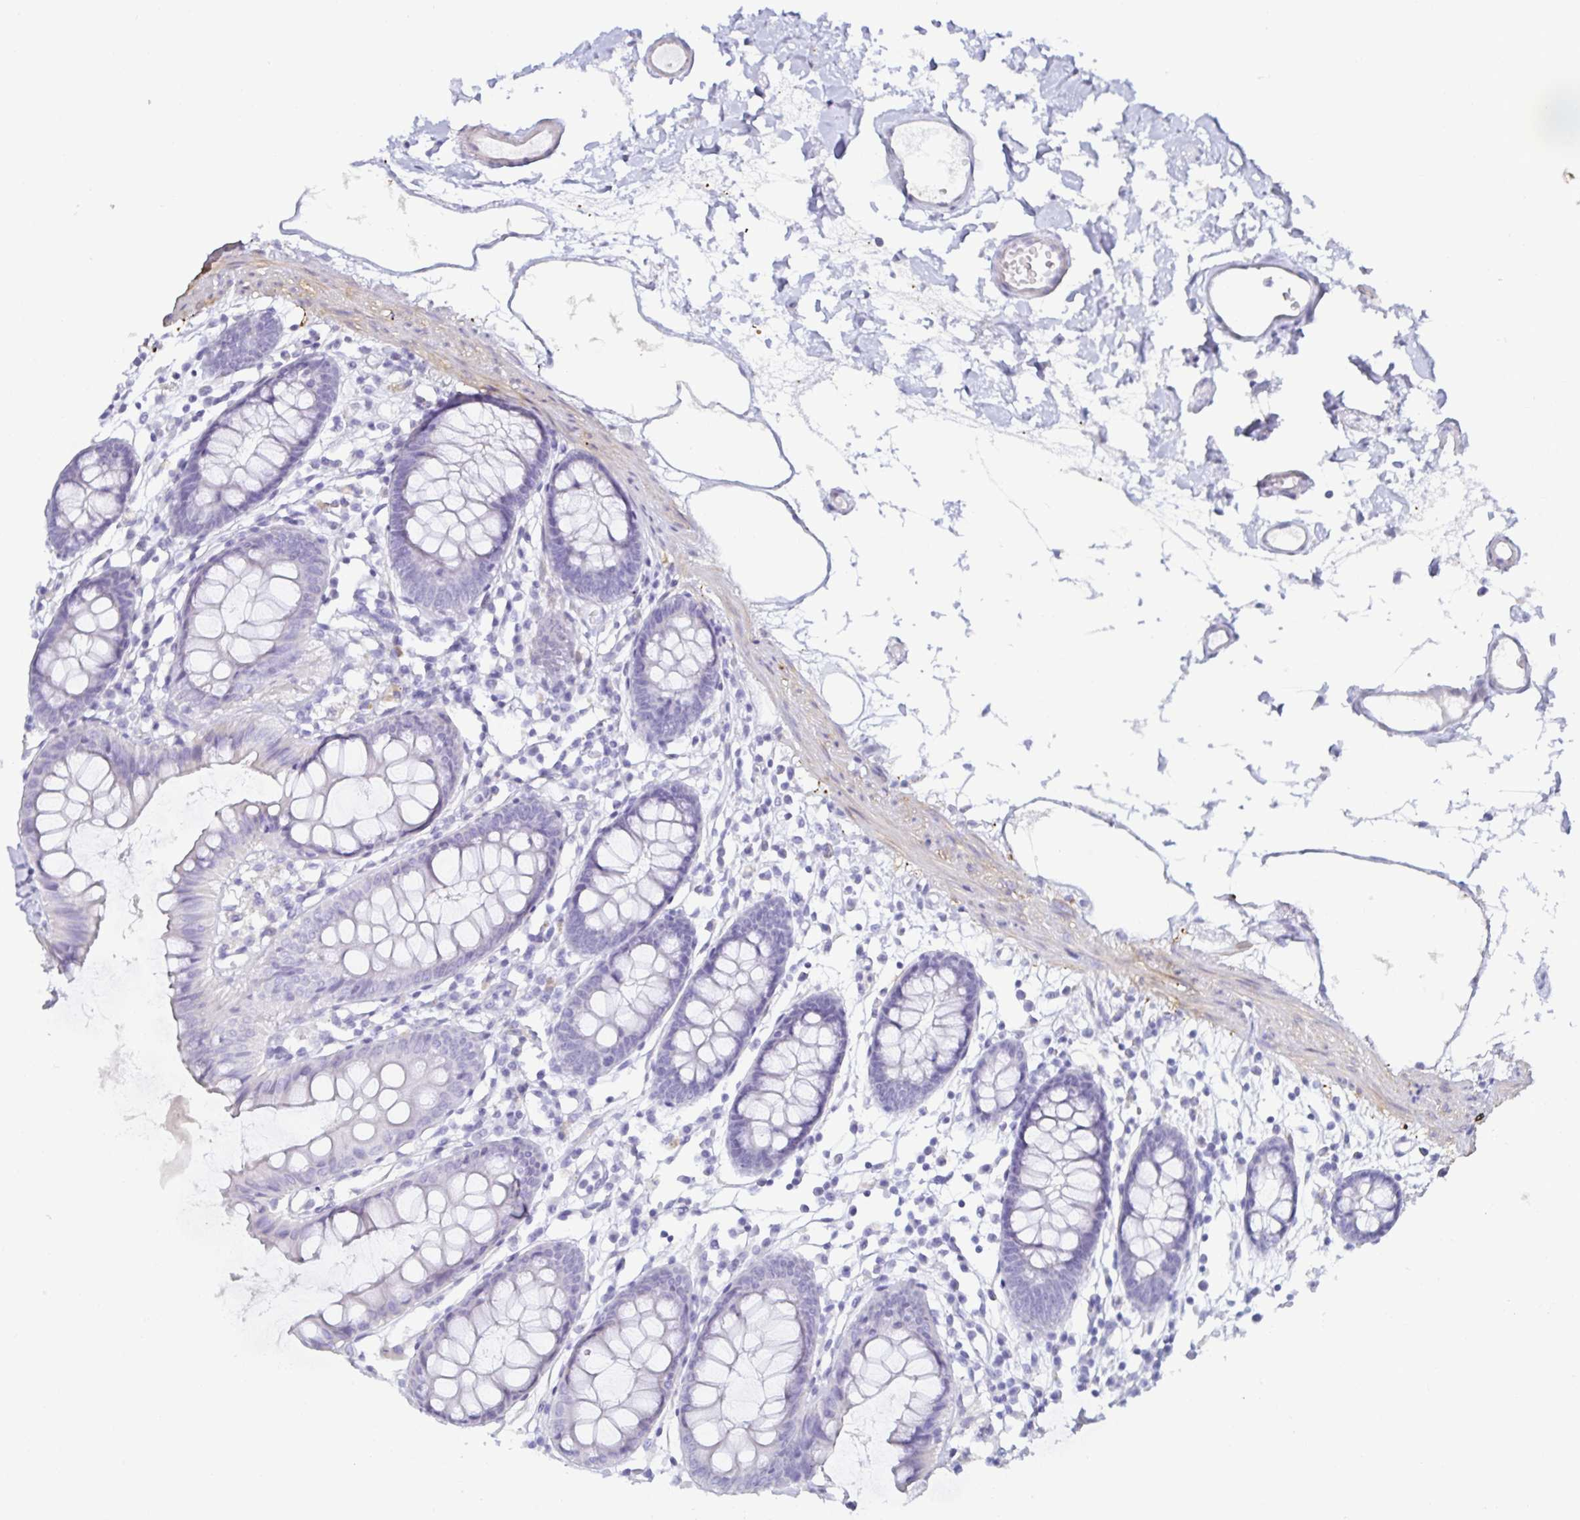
{"staining": {"intensity": "negative", "quantity": "none", "location": "none"}, "tissue": "colon", "cell_type": "Endothelial cells", "image_type": "normal", "snomed": [{"axis": "morphology", "description": "Normal tissue, NOS"}, {"axis": "topography", "description": "Colon"}], "caption": "This histopathology image is of benign colon stained with IHC to label a protein in brown with the nuclei are counter-stained blue. There is no positivity in endothelial cells.", "gene": "SPAG4", "patient": {"sex": "female", "age": 84}}